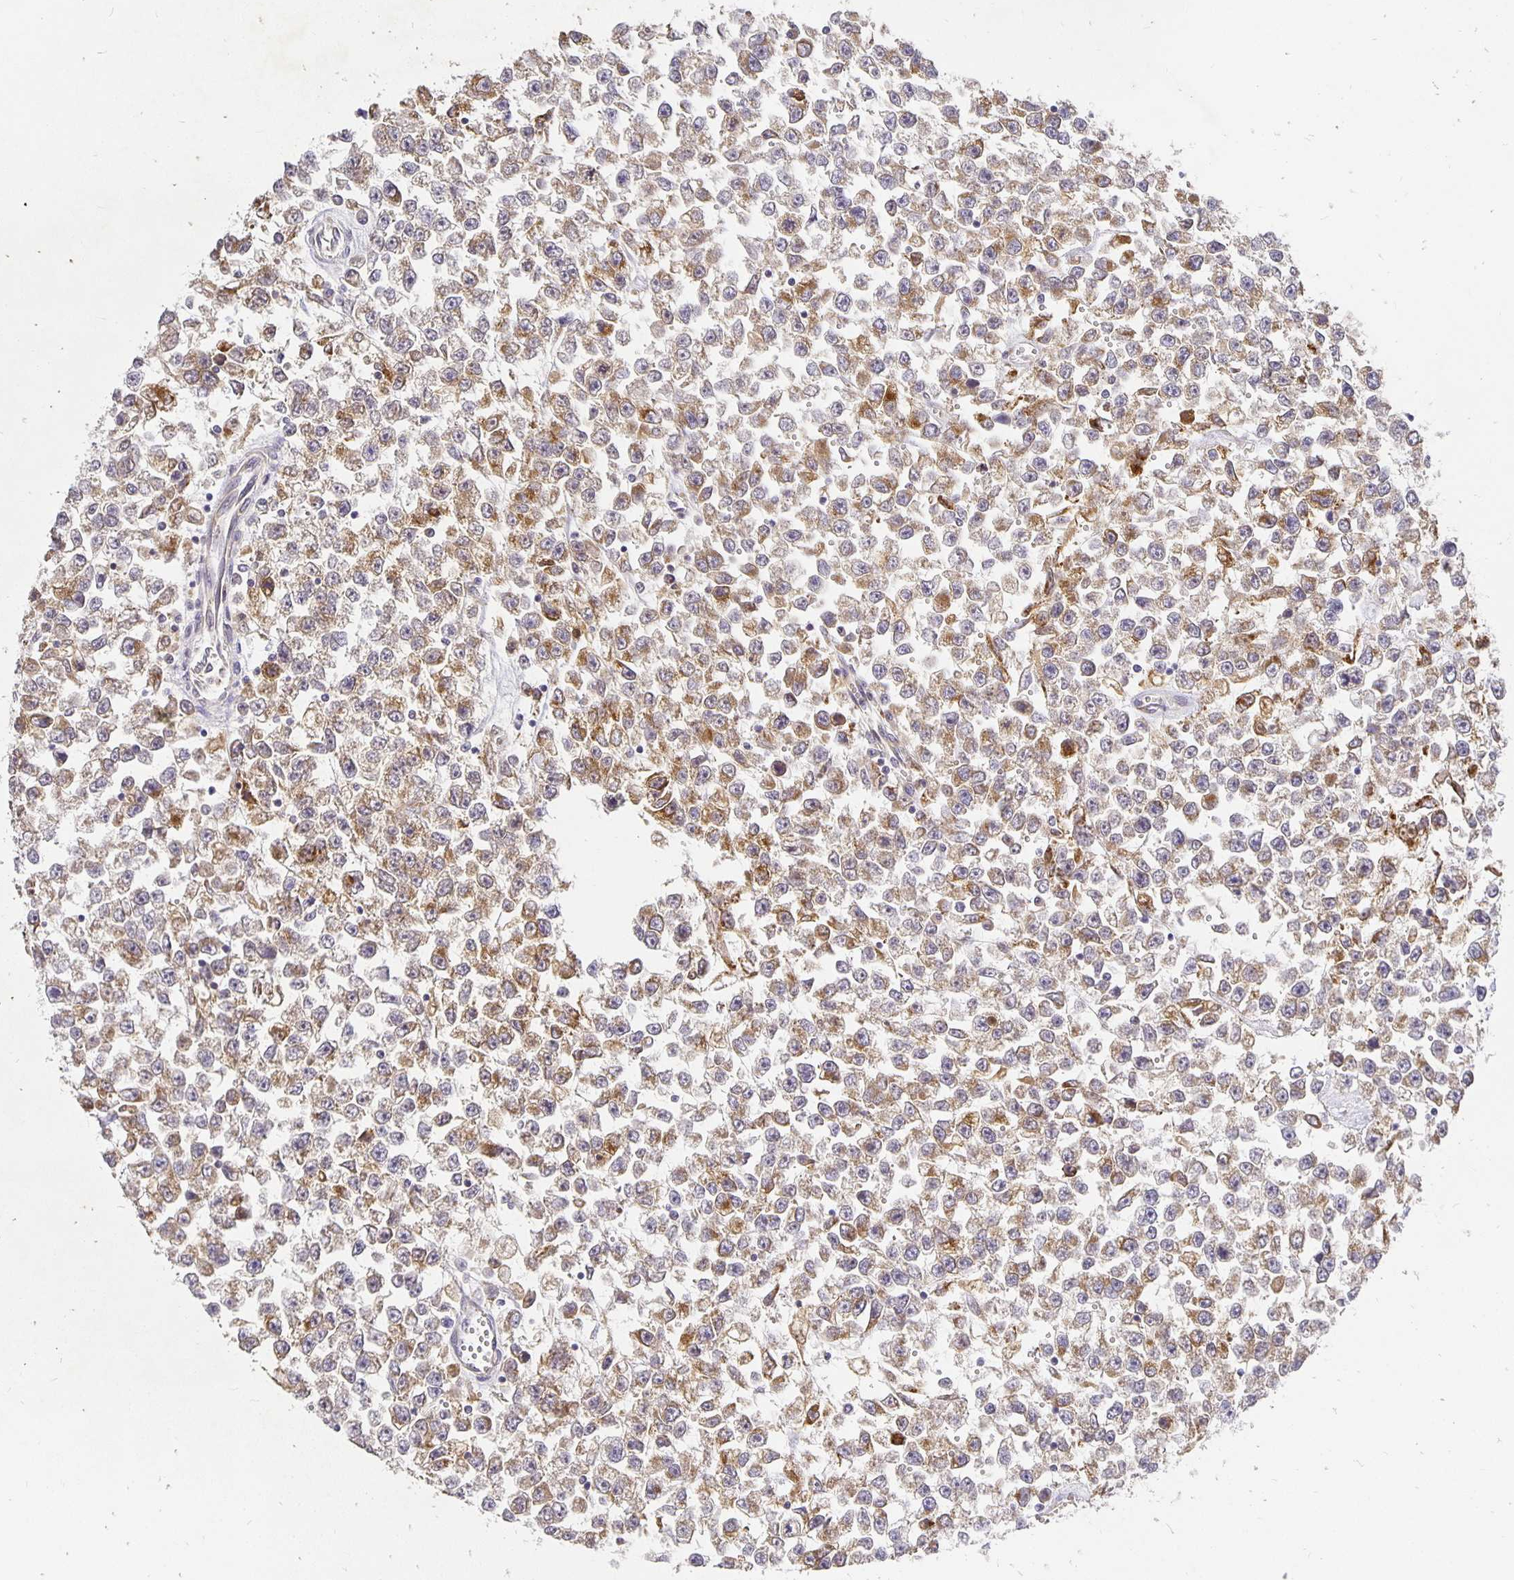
{"staining": {"intensity": "moderate", "quantity": ">75%", "location": "cytoplasmic/membranous"}, "tissue": "testis cancer", "cell_type": "Tumor cells", "image_type": "cancer", "snomed": [{"axis": "morphology", "description": "Seminoma, NOS"}, {"axis": "topography", "description": "Testis"}], "caption": "Moderate cytoplasmic/membranous positivity for a protein is appreciated in about >75% of tumor cells of testis cancer using immunohistochemistry (IHC).", "gene": "PLOD1", "patient": {"sex": "male", "age": 34}}